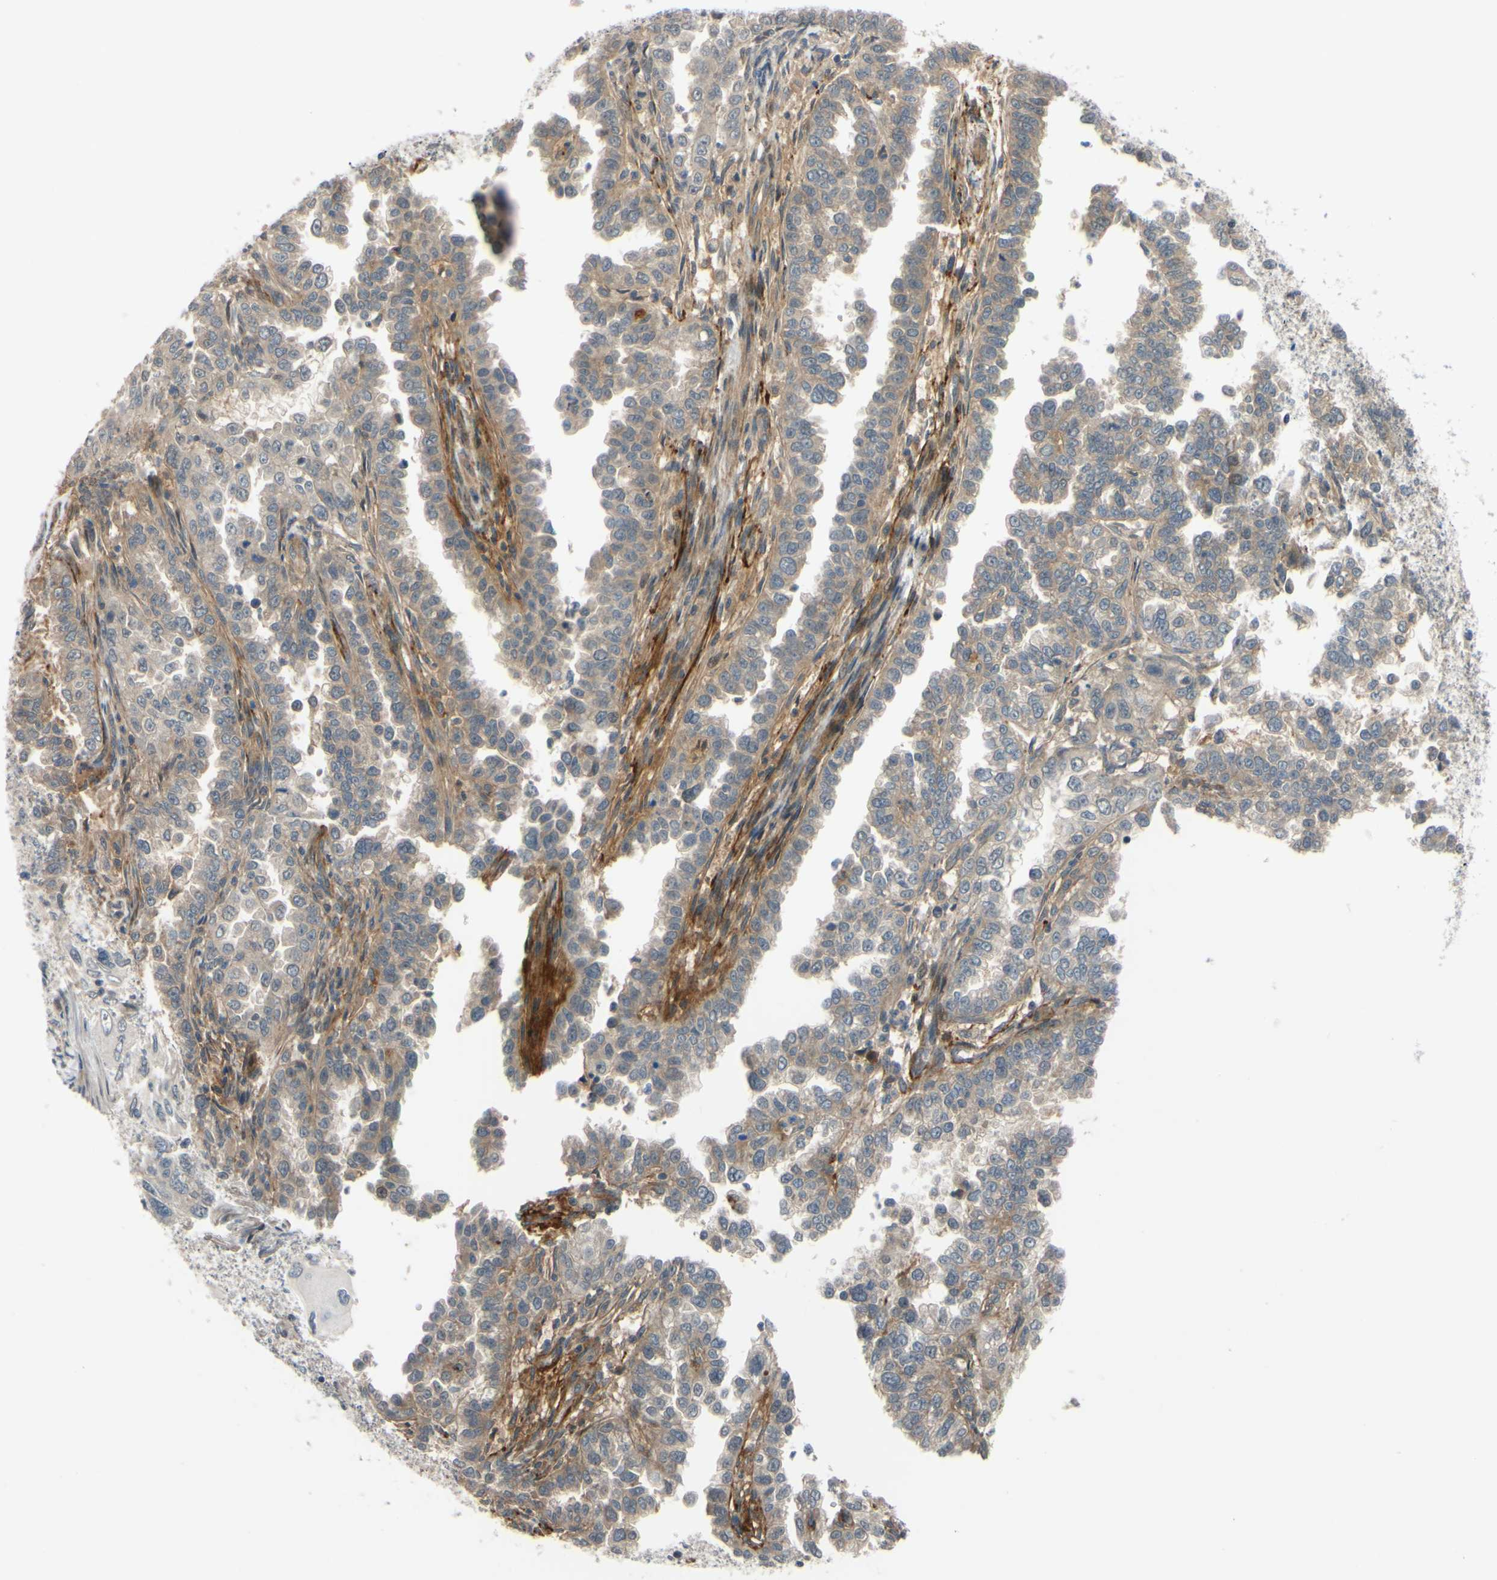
{"staining": {"intensity": "moderate", "quantity": ">75%", "location": "cytoplasmic/membranous"}, "tissue": "endometrial cancer", "cell_type": "Tumor cells", "image_type": "cancer", "snomed": [{"axis": "morphology", "description": "Adenocarcinoma, NOS"}, {"axis": "topography", "description": "Endometrium"}], "caption": "High-power microscopy captured an IHC micrograph of adenocarcinoma (endometrial), revealing moderate cytoplasmic/membranous expression in about >75% of tumor cells.", "gene": "COMMD9", "patient": {"sex": "female", "age": 85}}